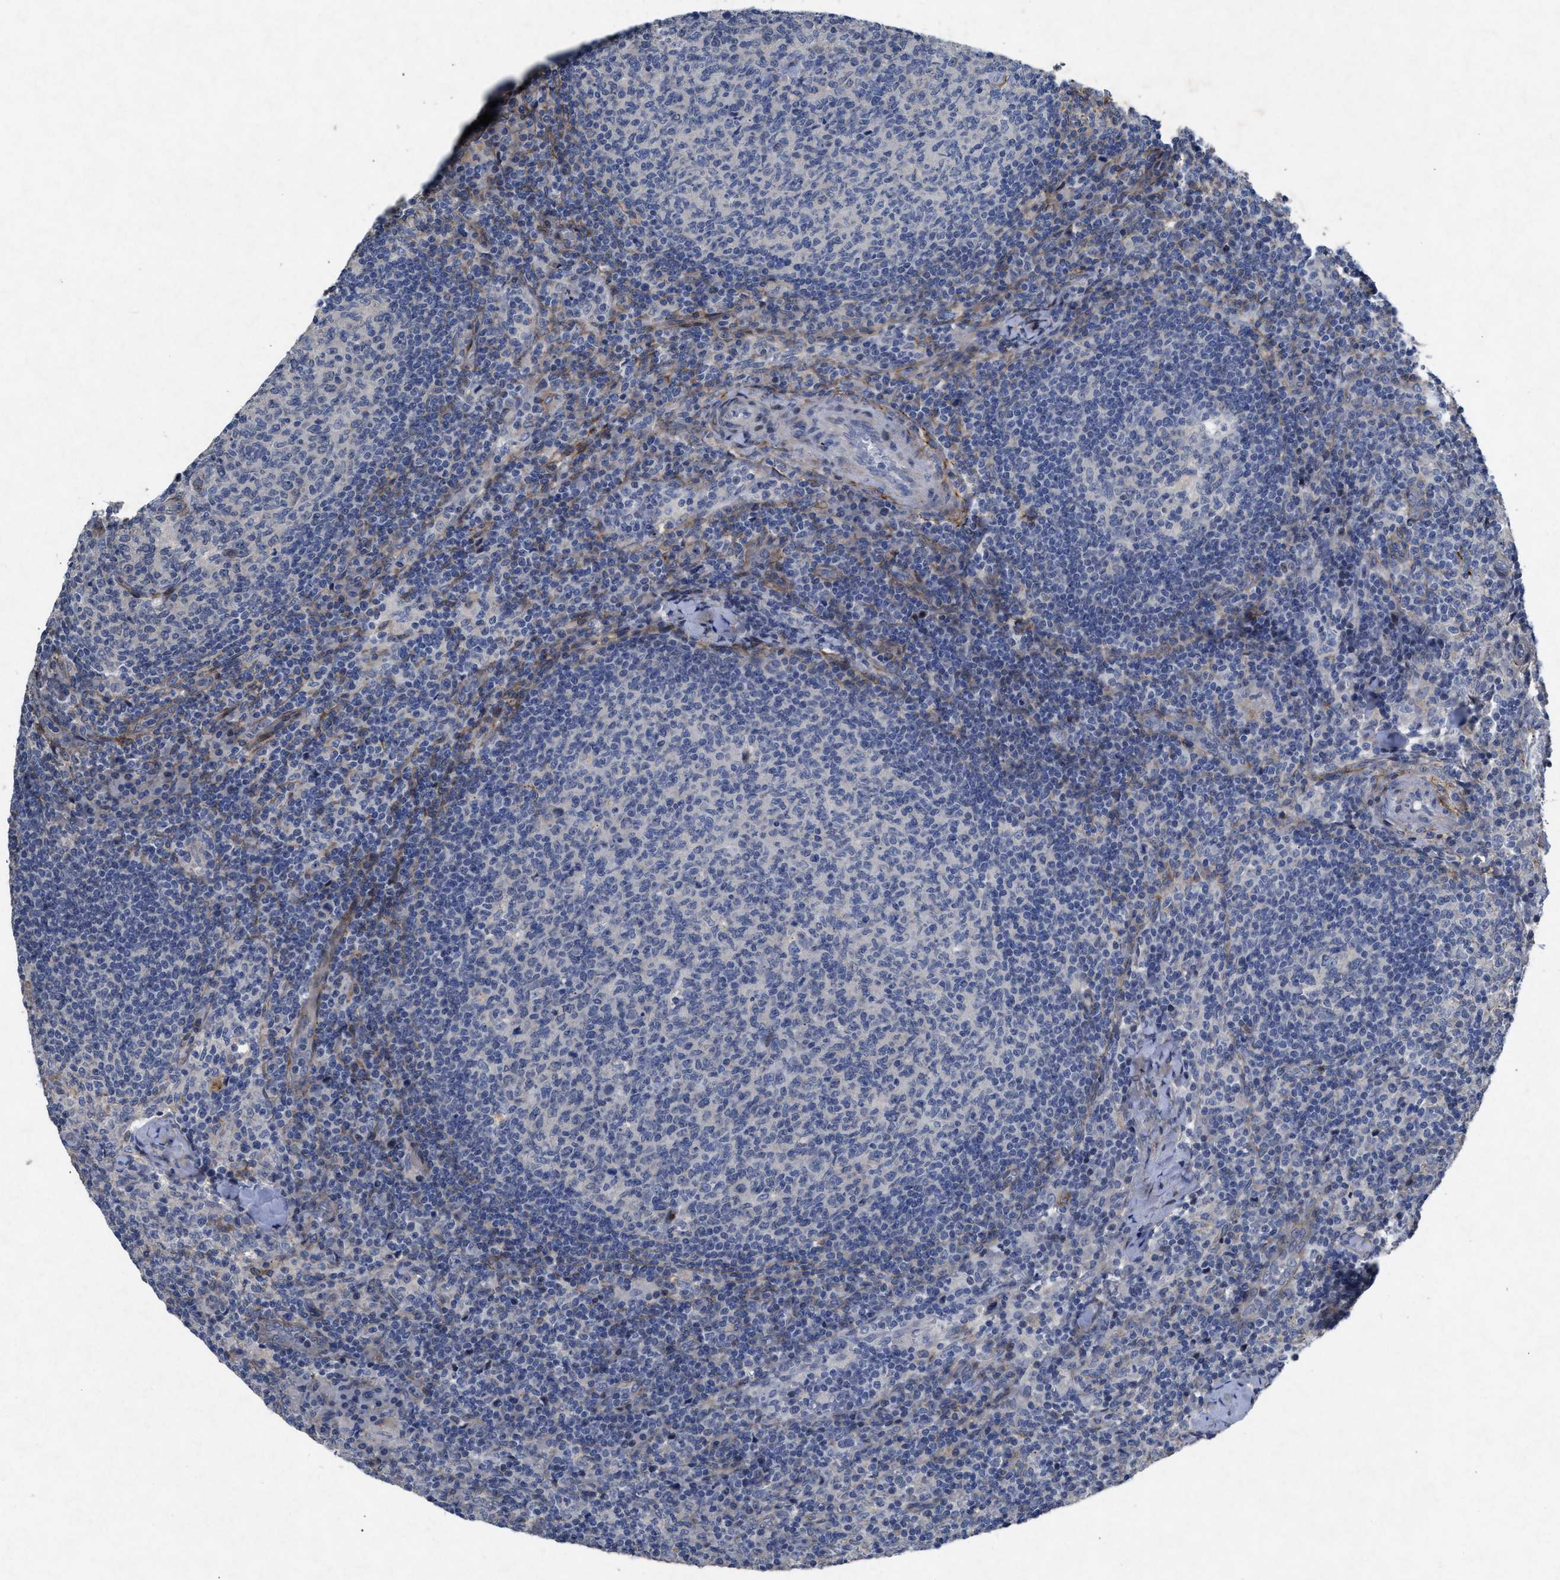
{"staining": {"intensity": "negative", "quantity": "none", "location": "none"}, "tissue": "lymph node", "cell_type": "Germinal center cells", "image_type": "normal", "snomed": [{"axis": "morphology", "description": "Normal tissue, NOS"}, {"axis": "morphology", "description": "Inflammation, NOS"}, {"axis": "topography", "description": "Lymph node"}], "caption": "Unremarkable lymph node was stained to show a protein in brown. There is no significant expression in germinal center cells.", "gene": "PDGFRA", "patient": {"sex": "male", "age": 55}}